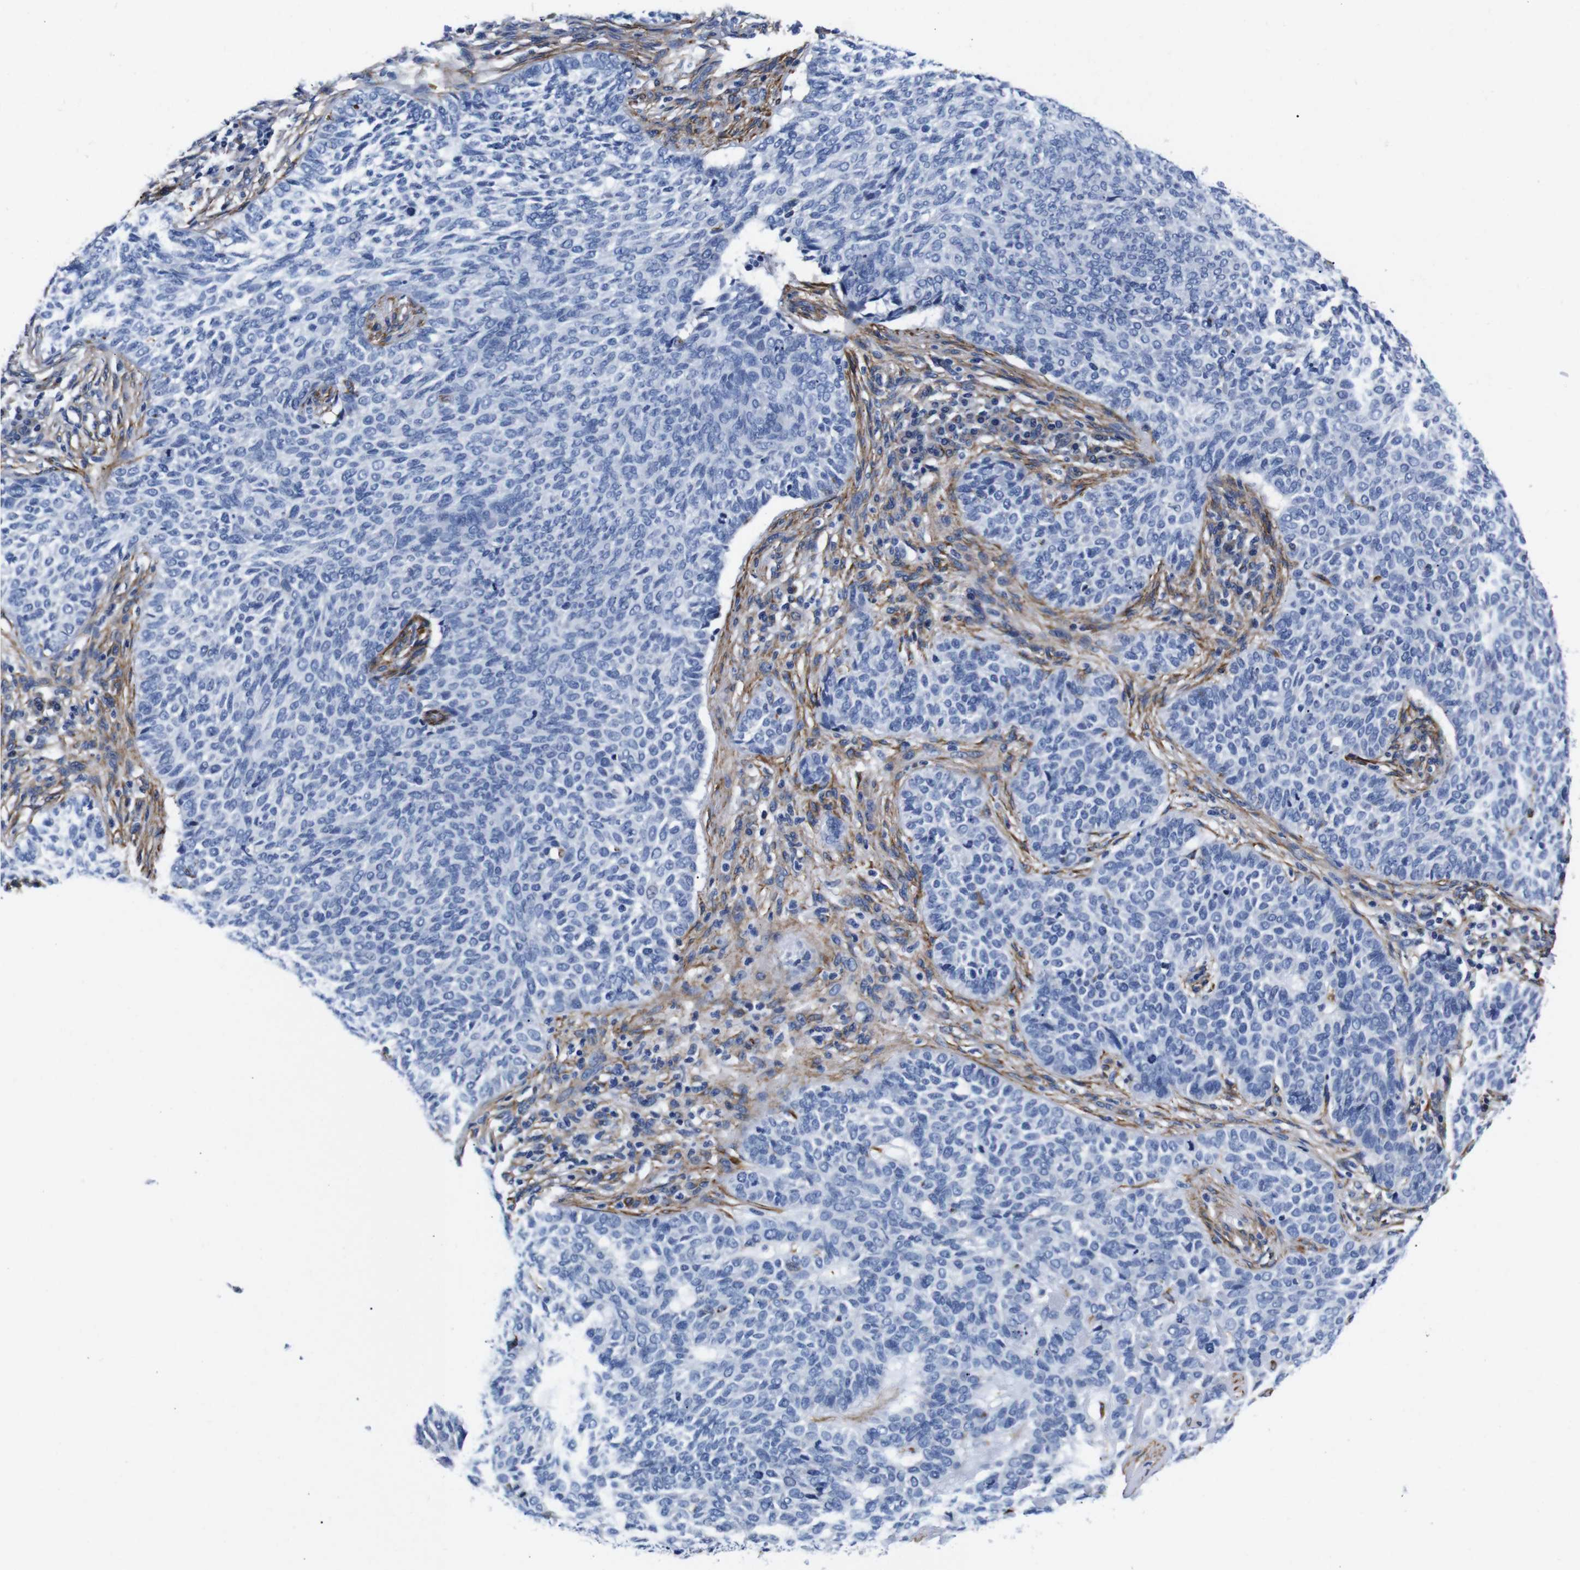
{"staining": {"intensity": "negative", "quantity": "none", "location": "none"}, "tissue": "skin cancer", "cell_type": "Tumor cells", "image_type": "cancer", "snomed": [{"axis": "morphology", "description": "Basal cell carcinoma"}, {"axis": "topography", "description": "Skin"}], "caption": "Image shows no significant protein expression in tumor cells of basal cell carcinoma (skin). (DAB IHC visualized using brightfield microscopy, high magnification).", "gene": "LRIG1", "patient": {"sex": "male", "age": 87}}